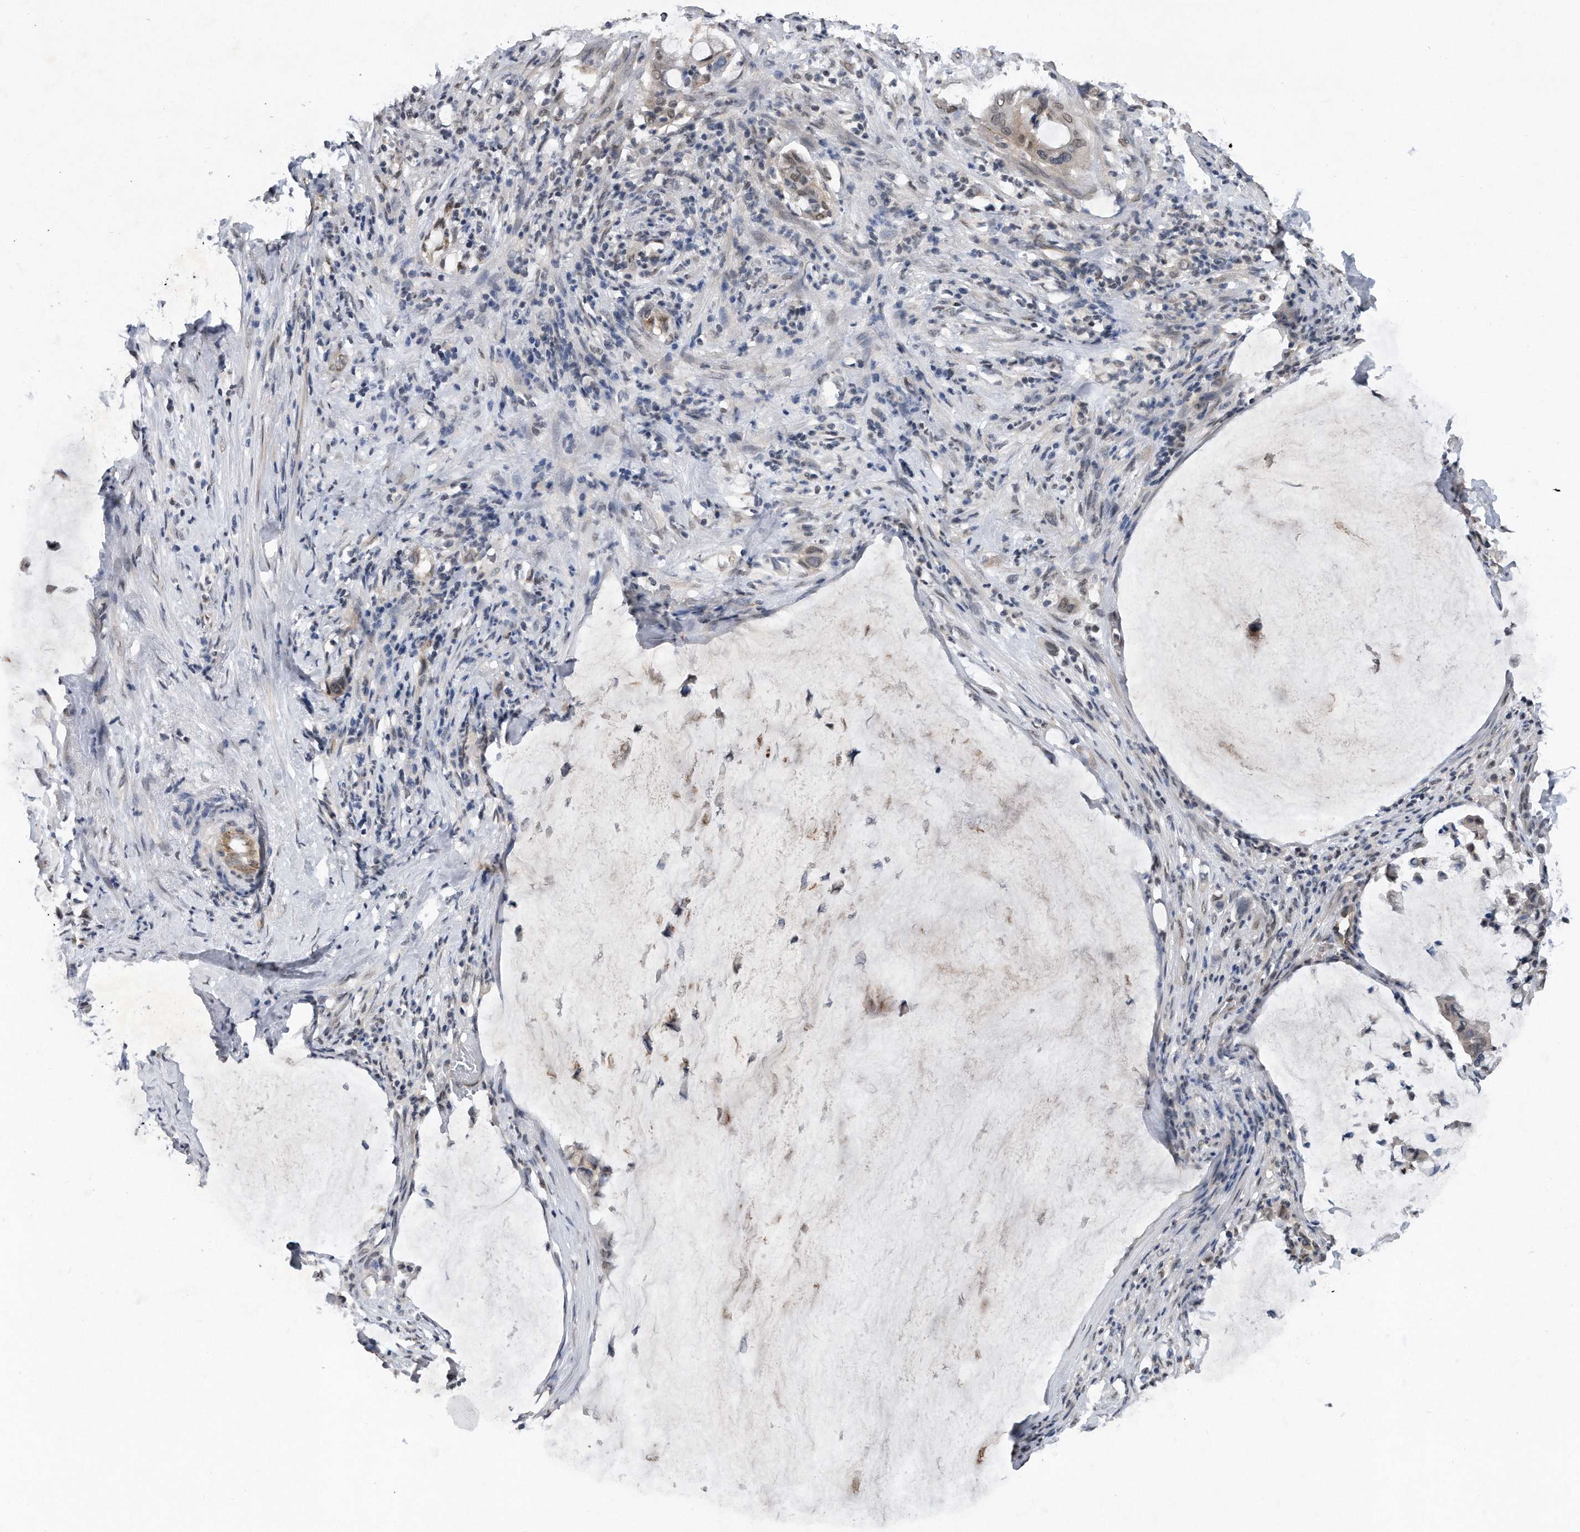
{"staining": {"intensity": "weak", "quantity": "<25%", "location": "nuclear"}, "tissue": "pancreatic cancer", "cell_type": "Tumor cells", "image_type": "cancer", "snomed": [{"axis": "morphology", "description": "Adenocarcinoma, NOS"}, {"axis": "topography", "description": "Pancreas"}], "caption": "Protein analysis of pancreatic cancer (adenocarcinoma) exhibits no significant staining in tumor cells.", "gene": "TP53INP1", "patient": {"sex": "male", "age": 41}}